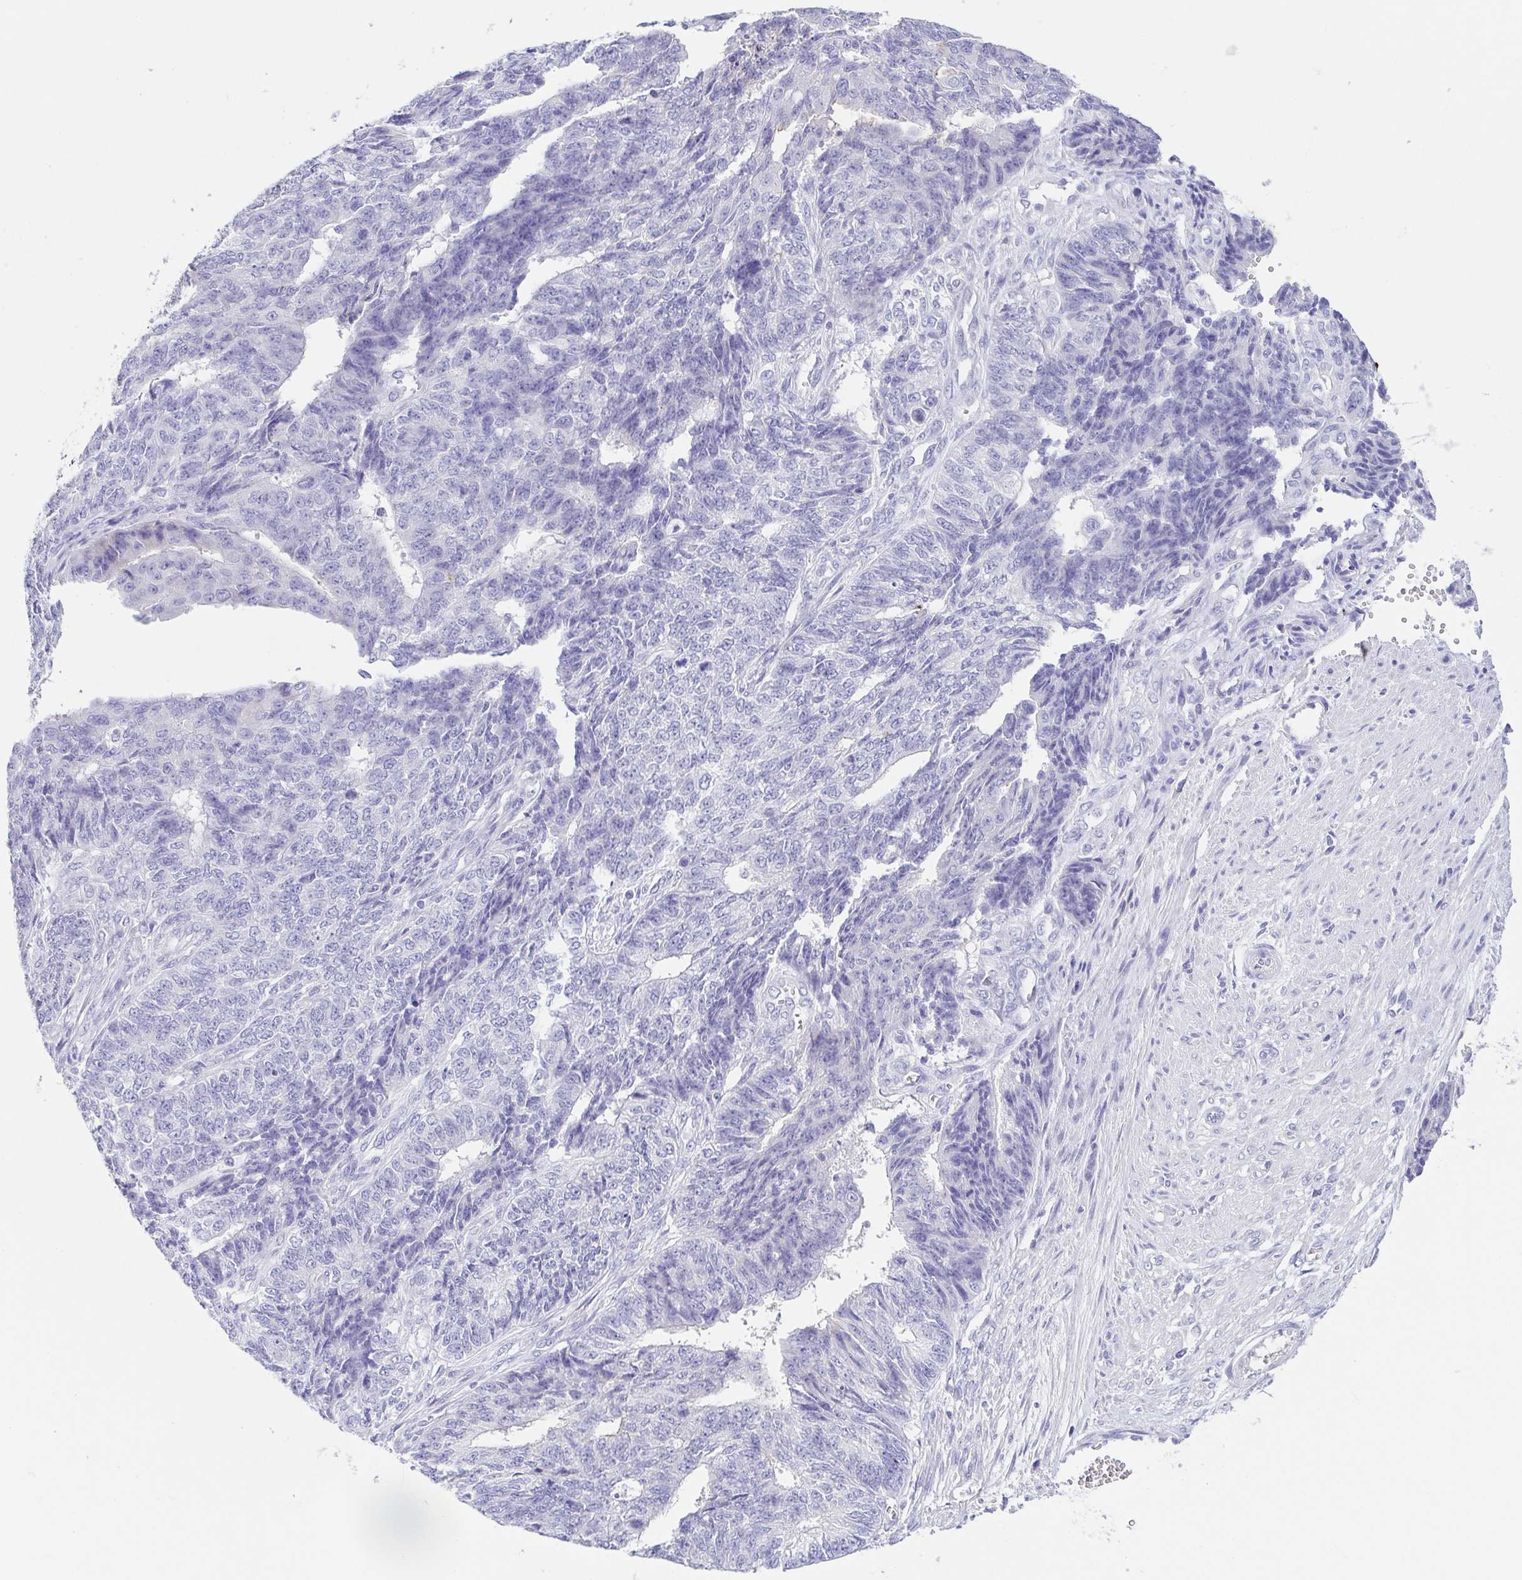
{"staining": {"intensity": "negative", "quantity": "none", "location": "none"}, "tissue": "endometrial cancer", "cell_type": "Tumor cells", "image_type": "cancer", "snomed": [{"axis": "morphology", "description": "Adenocarcinoma, NOS"}, {"axis": "topography", "description": "Endometrium"}], "caption": "DAB immunohistochemical staining of endometrial adenocarcinoma shows no significant positivity in tumor cells.", "gene": "ARPP21", "patient": {"sex": "female", "age": 32}}